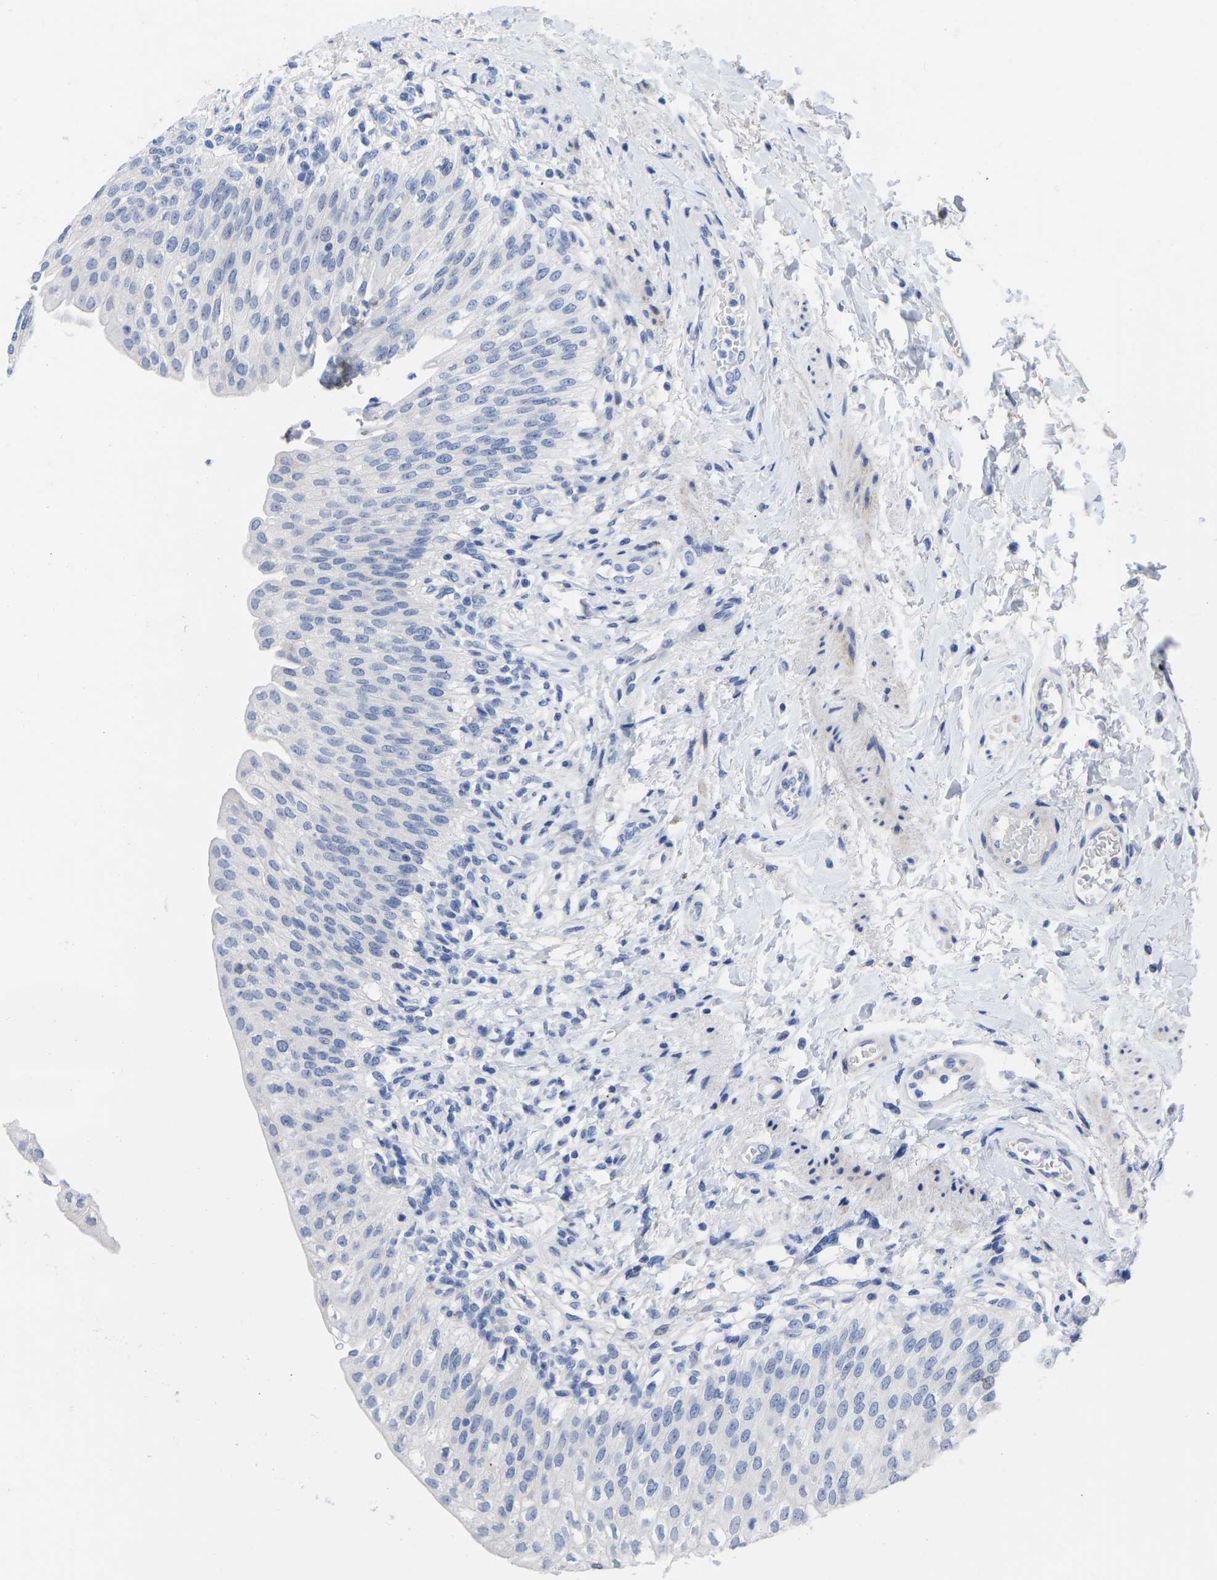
{"staining": {"intensity": "negative", "quantity": "none", "location": "none"}, "tissue": "urinary bladder", "cell_type": "Urothelial cells", "image_type": "normal", "snomed": [{"axis": "morphology", "description": "Normal tissue, NOS"}, {"axis": "topography", "description": "Urinary bladder"}], "caption": "High power microscopy photomicrograph of an IHC image of unremarkable urinary bladder, revealing no significant expression in urothelial cells.", "gene": "GPA33", "patient": {"sex": "female", "age": 60}}